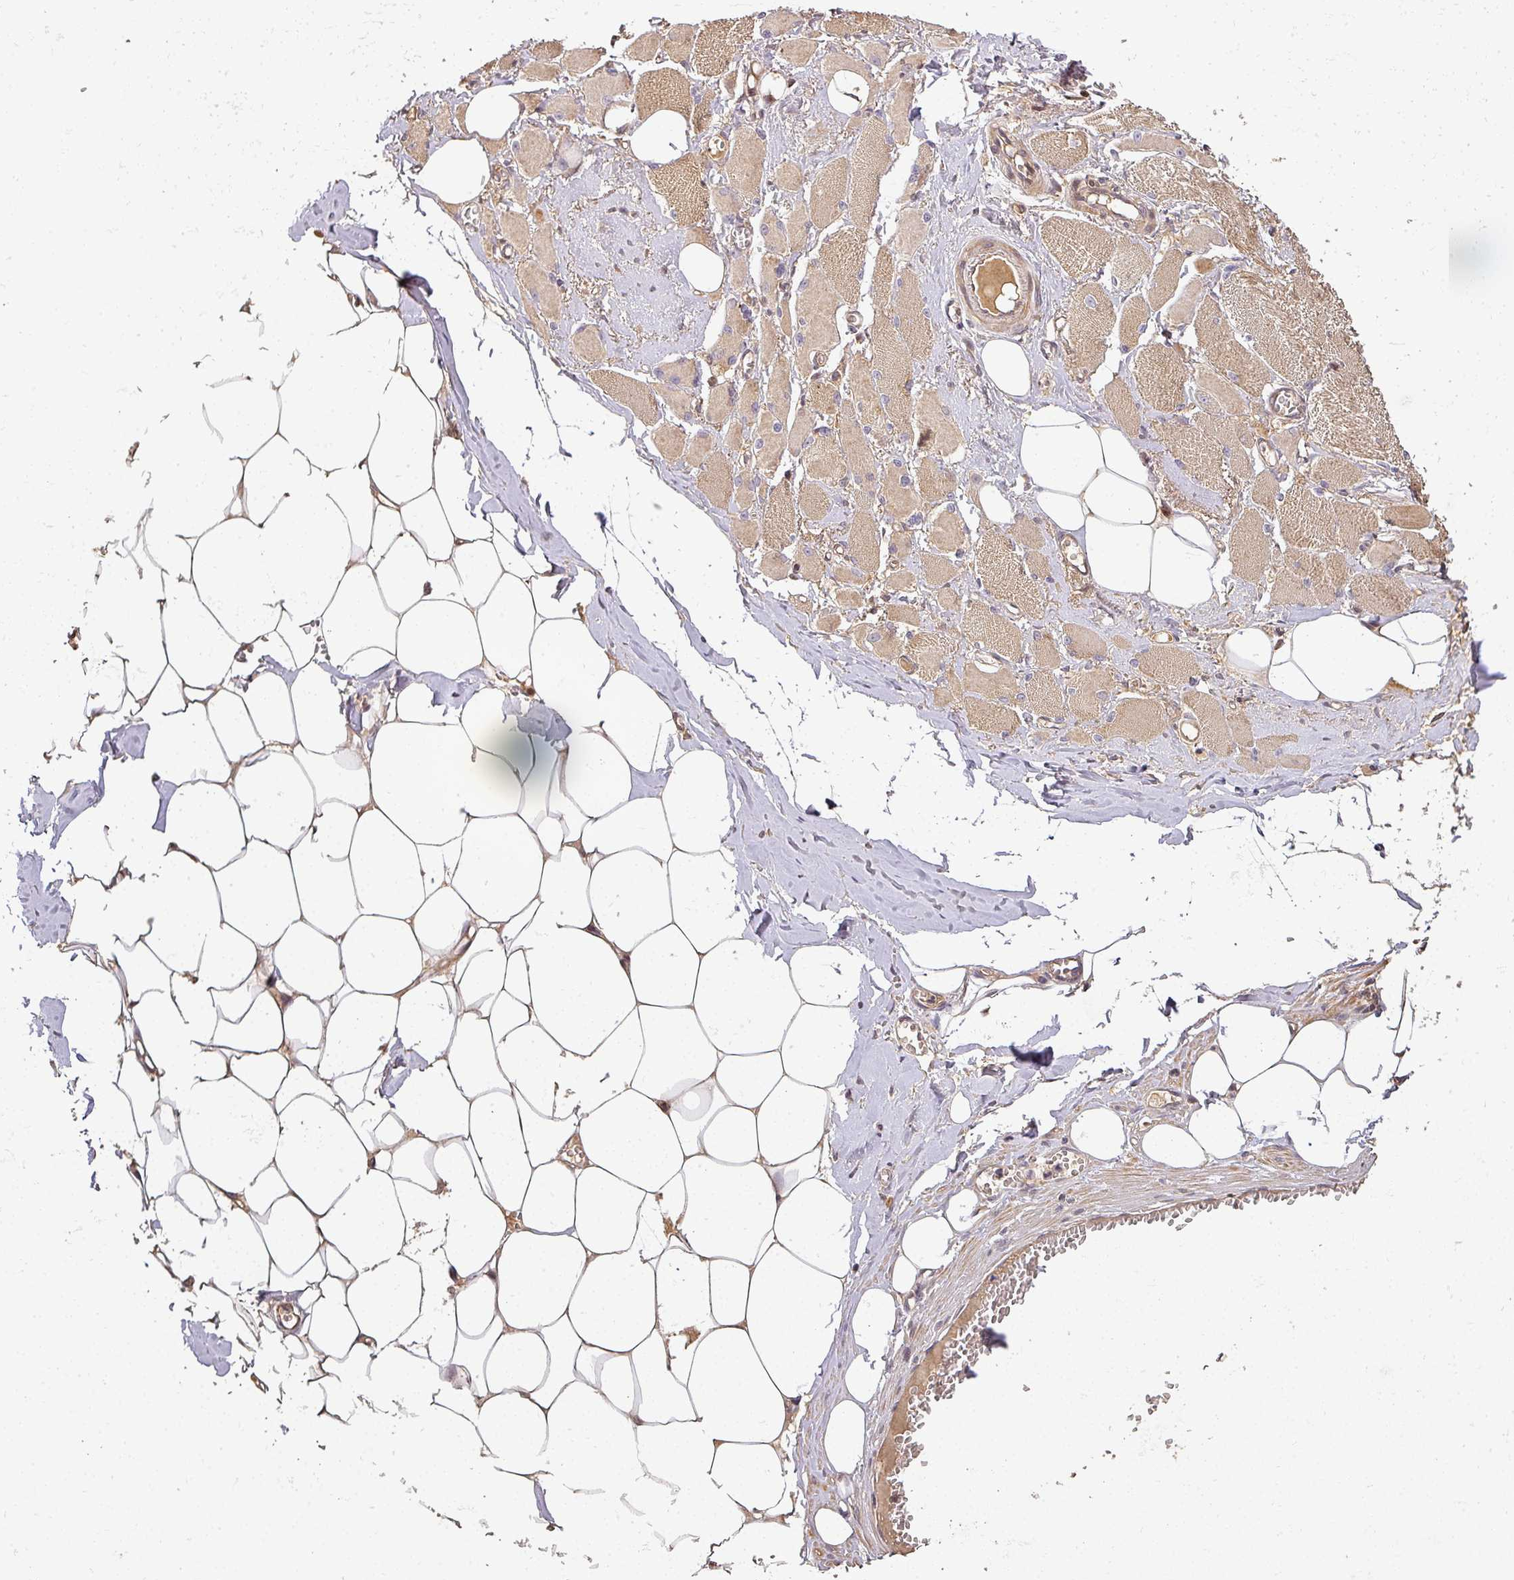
{"staining": {"intensity": "weak", "quantity": ">75%", "location": "cytoplasmic/membranous"}, "tissue": "skeletal muscle", "cell_type": "Myocytes", "image_type": "normal", "snomed": [{"axis": "morphology", "description": "Normal tissue, NOS"}, {"axis": "morphology", "description": "Basal cell carcinoma"}, {"axis": "topography", "description": "Skeletal muscle"}], "caption": "This is an image of immunohistochemistry (IHC) staining of normal skeletal muscle, which shows weak staining in the cytoplasmic/membranous of myocytes.", "gene": "BPIFB3", "patient": {"sex": "female", "age": 64}}